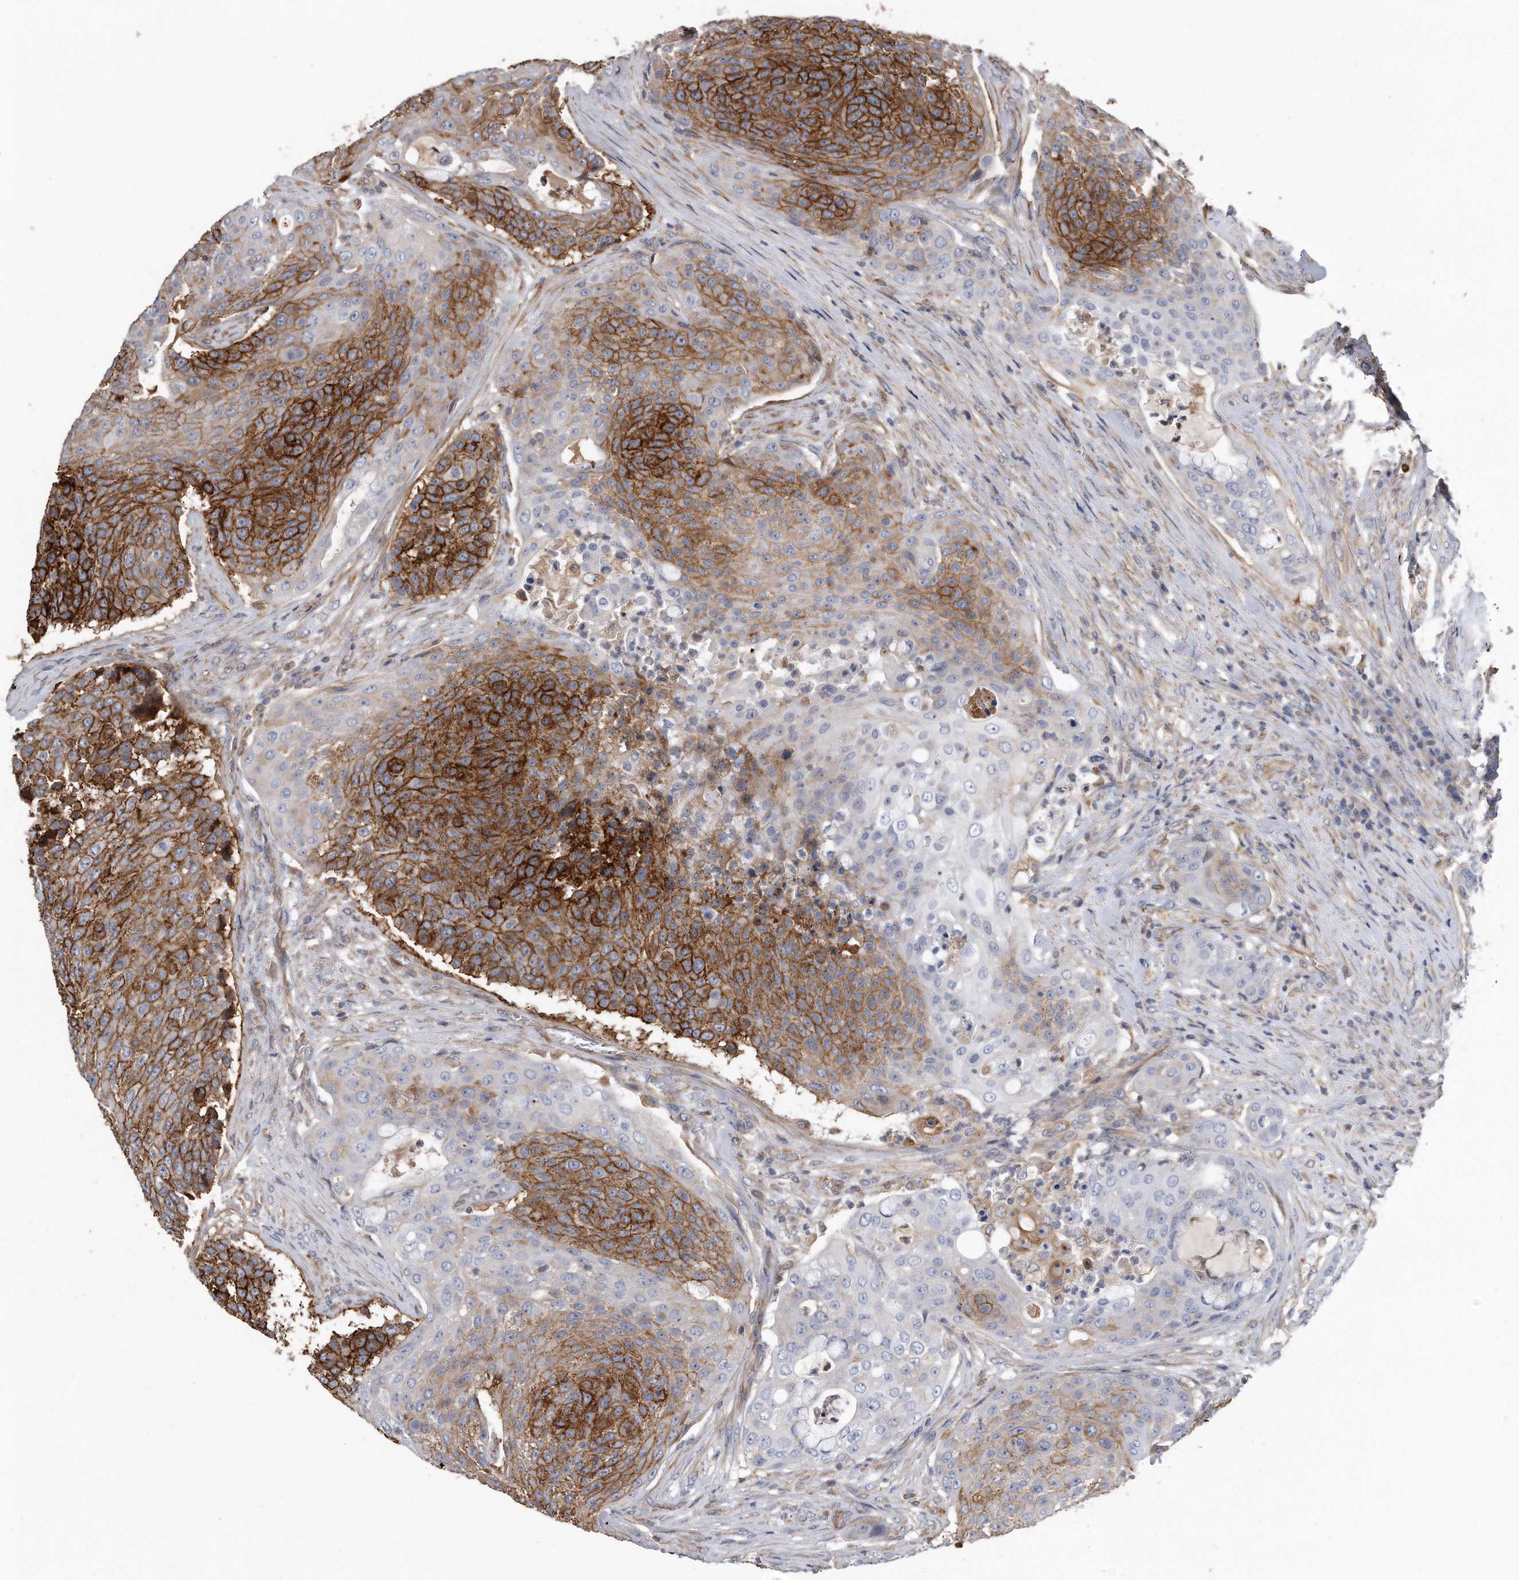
{"staining": {"intensity": "strong", "quantity": "25%-75%", "location": "cytoplasmic/membranous"}, "tissue": "urothelial cancer", "cell_type": "Tumor cells", "image_type": "cancer", "snomed": [{"axis": "morphology", "description": "Urothelial carcinoma, High grade"}, {"axis": "topography", "description": "Urinary bladder"}], "caption": "This is a micrograph of immunohistochemistry (IHC) staining of high-grade urothelial carcinoma, which shows strong positivity in the cytoplasmic/membranous of tumor cells.", "gene": "GPC1", "patient": {"sex": "female", "age": 63}}